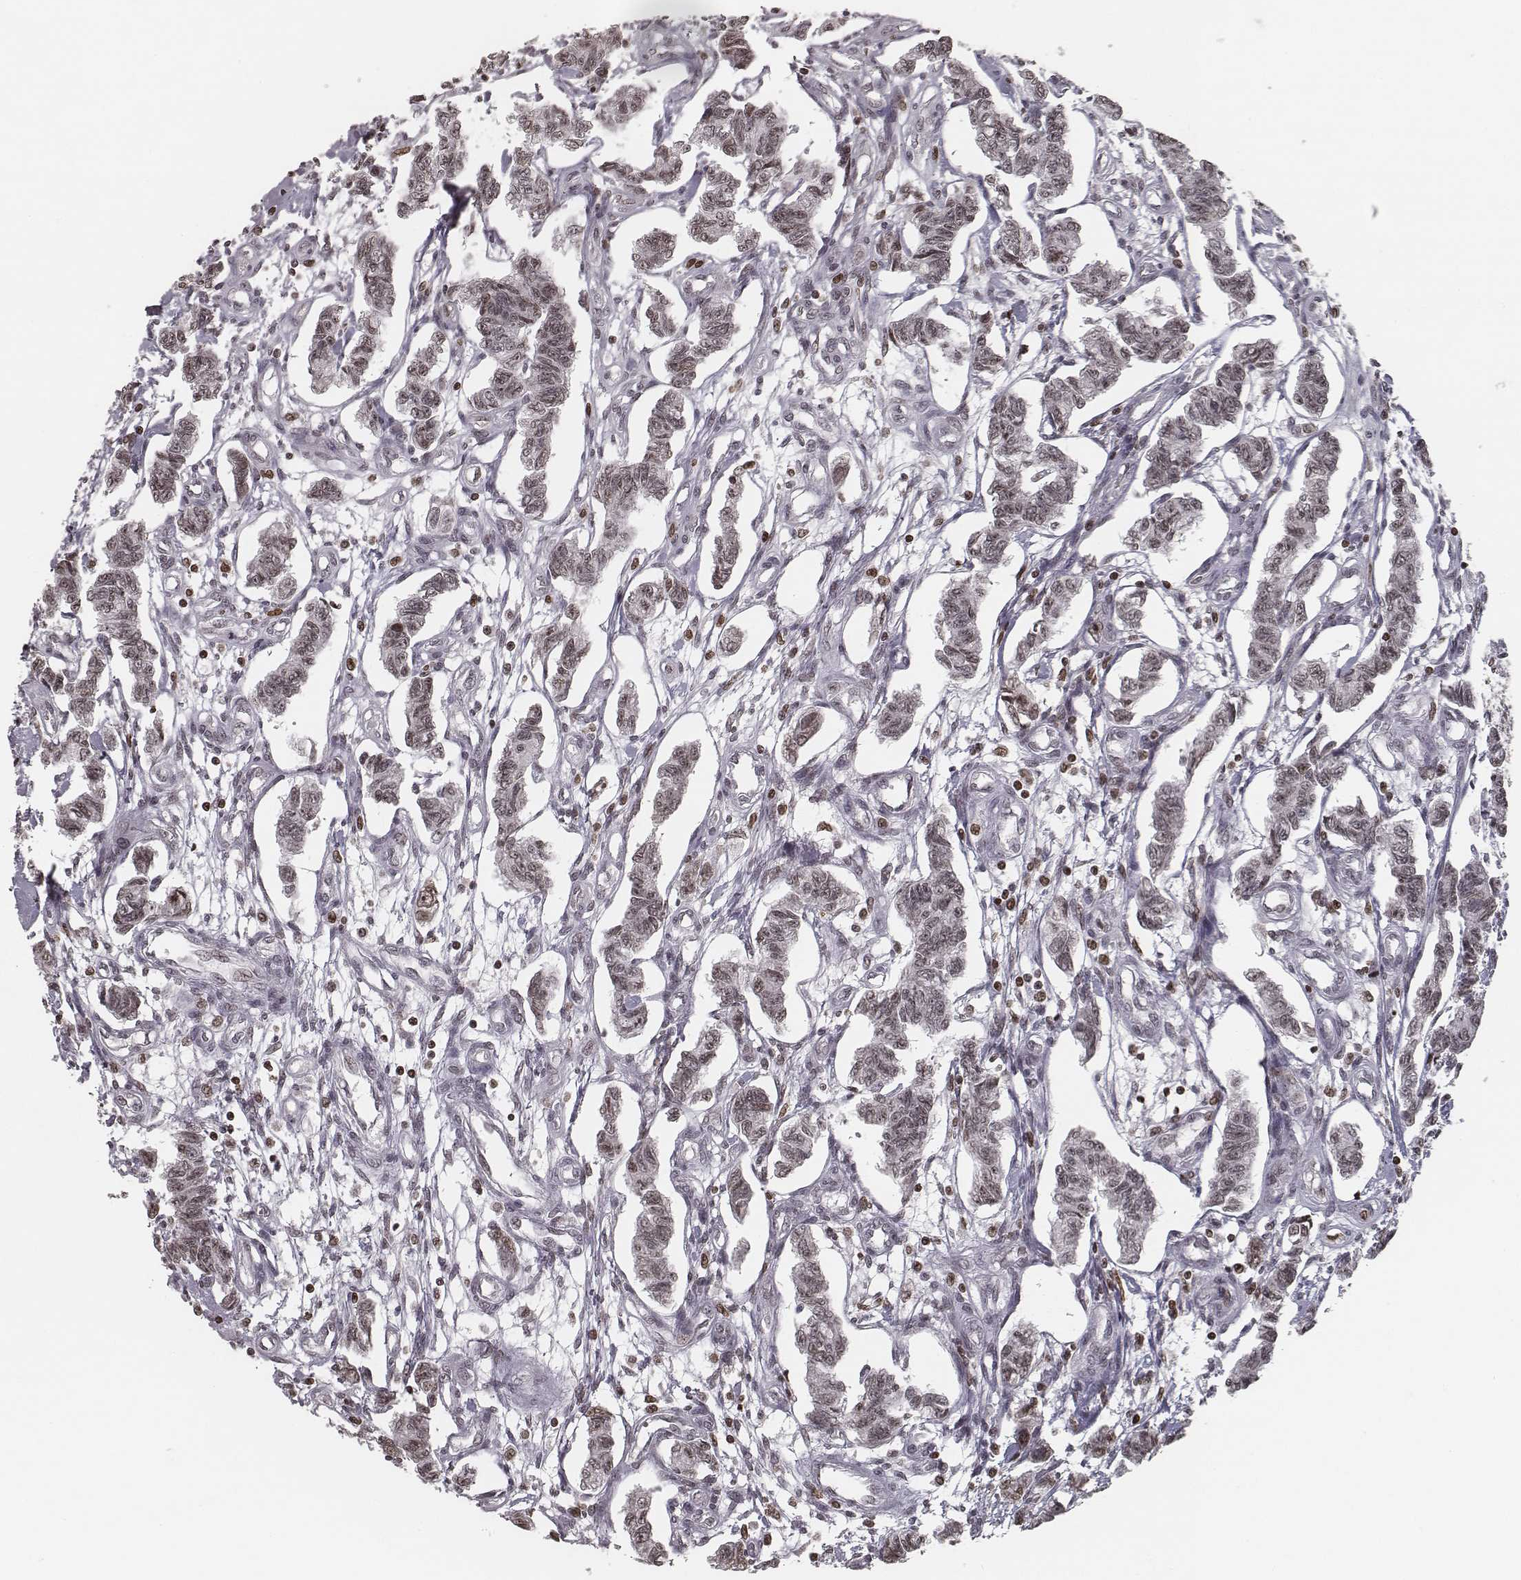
{"staining": {"intensity": "weak", "quantity": ">75%", "location": "nuclear"}, "tissue": "carcinoid", "cell_type": "Tumor cells", "image_type": "cancer", "snomed": [{"axis": "morphology", "description": "Carcinoid, malignant, NOS"}, {"axis": "topography", "description": "Kidney"}], "caption": "Human carcinoid stained with a brown dye exhibits weak nuclear positive expression in approximately >75% of tumor cells.", "gene": "HMGA2", "patient": {"sex": "female", "age": 41}}